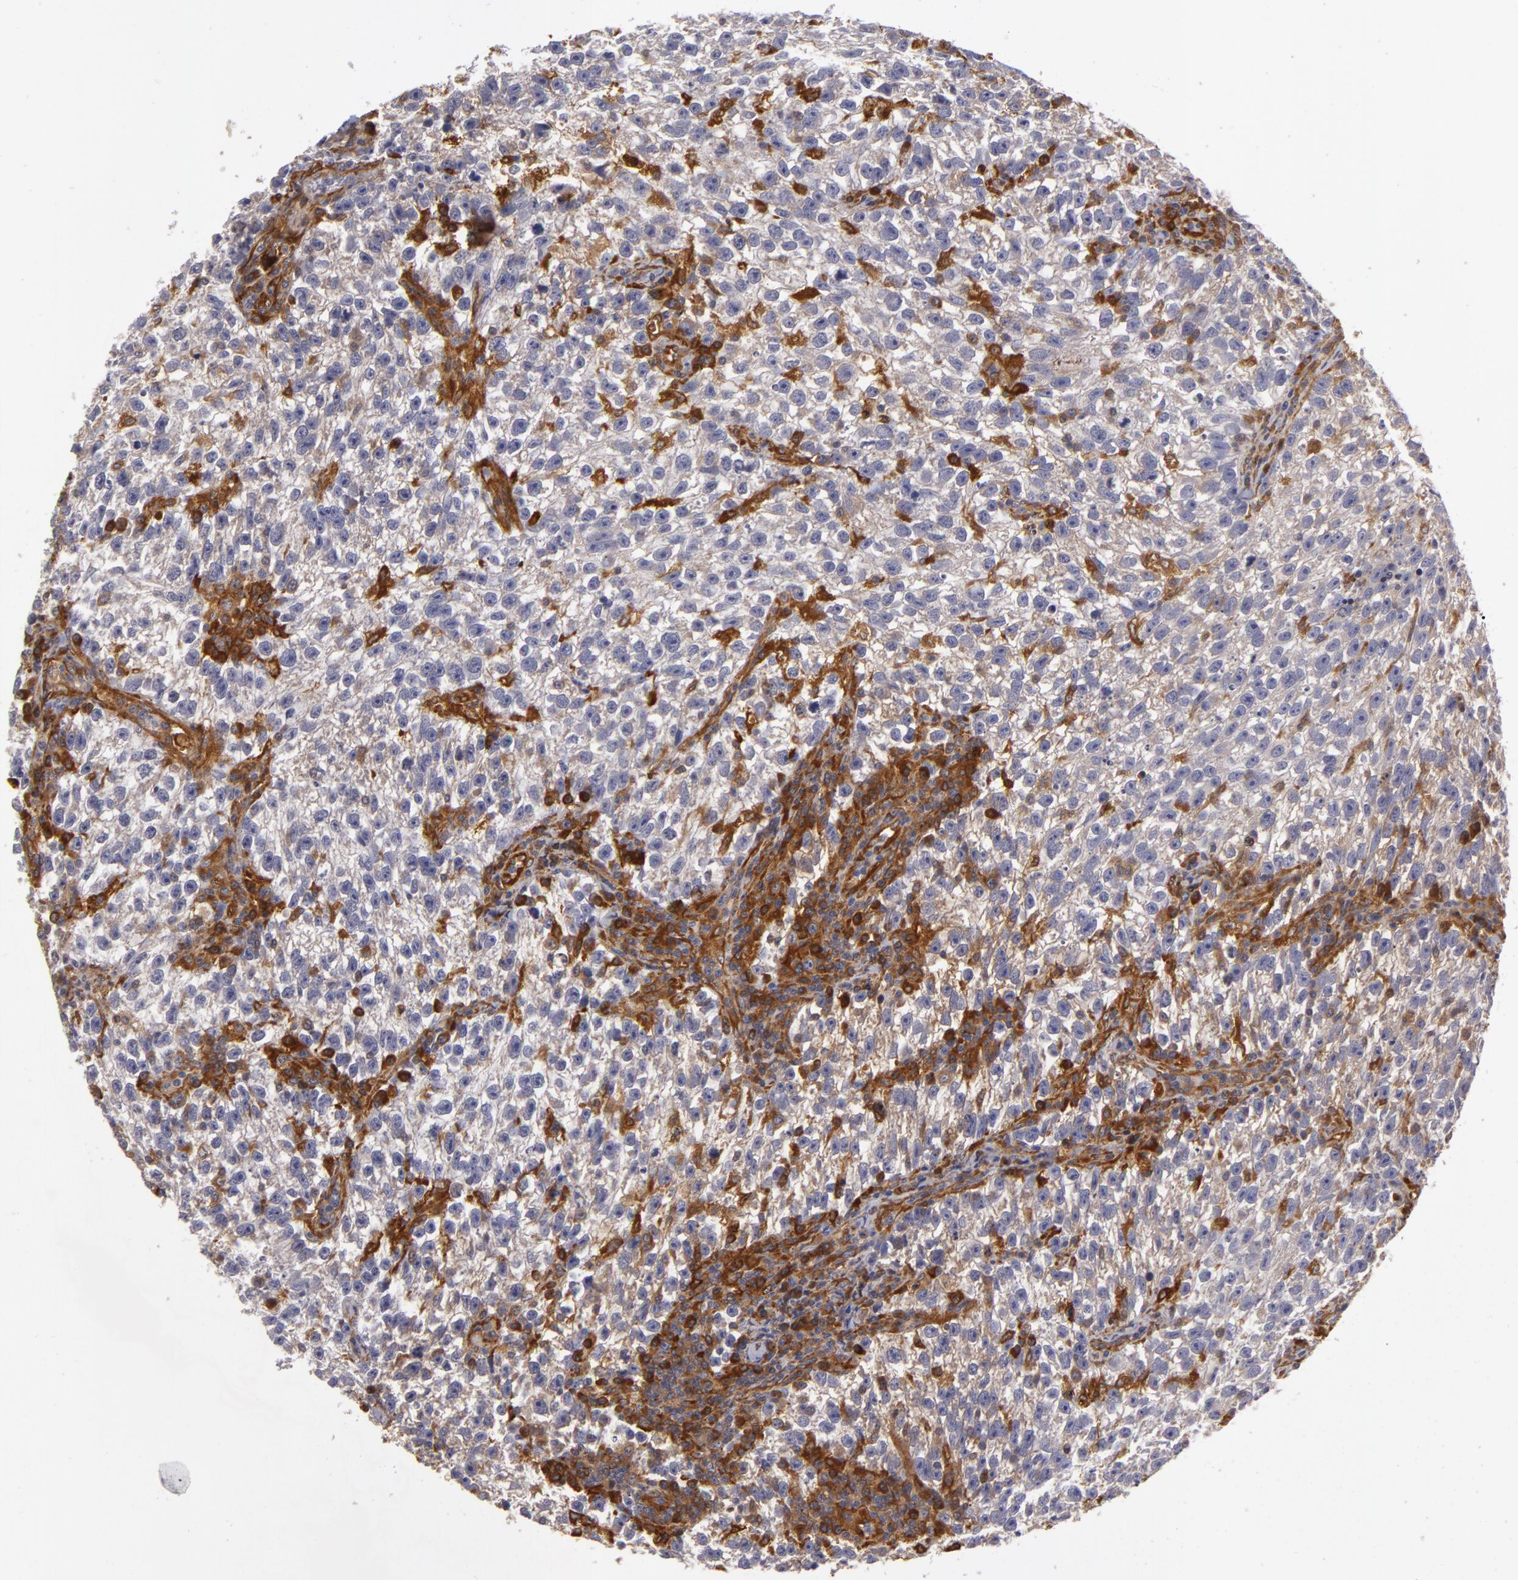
{"staining": {"intensity": "negative", "quantity": "none", "location": "none"}, "tissue": "testis cancer", "cell_type": "Tumor cells", "image_type": "cancer", "snomed": [{"axis": "morphology", "description": "Seminoma, NOS"}, {"axis": "topography", "description": "Testis"}], "caption": "The micrograph reveals no significant positivity in tumor cells of testis cancer.", "gene": "ZNF229", "patient": {"sex": "male", "age": 38}}